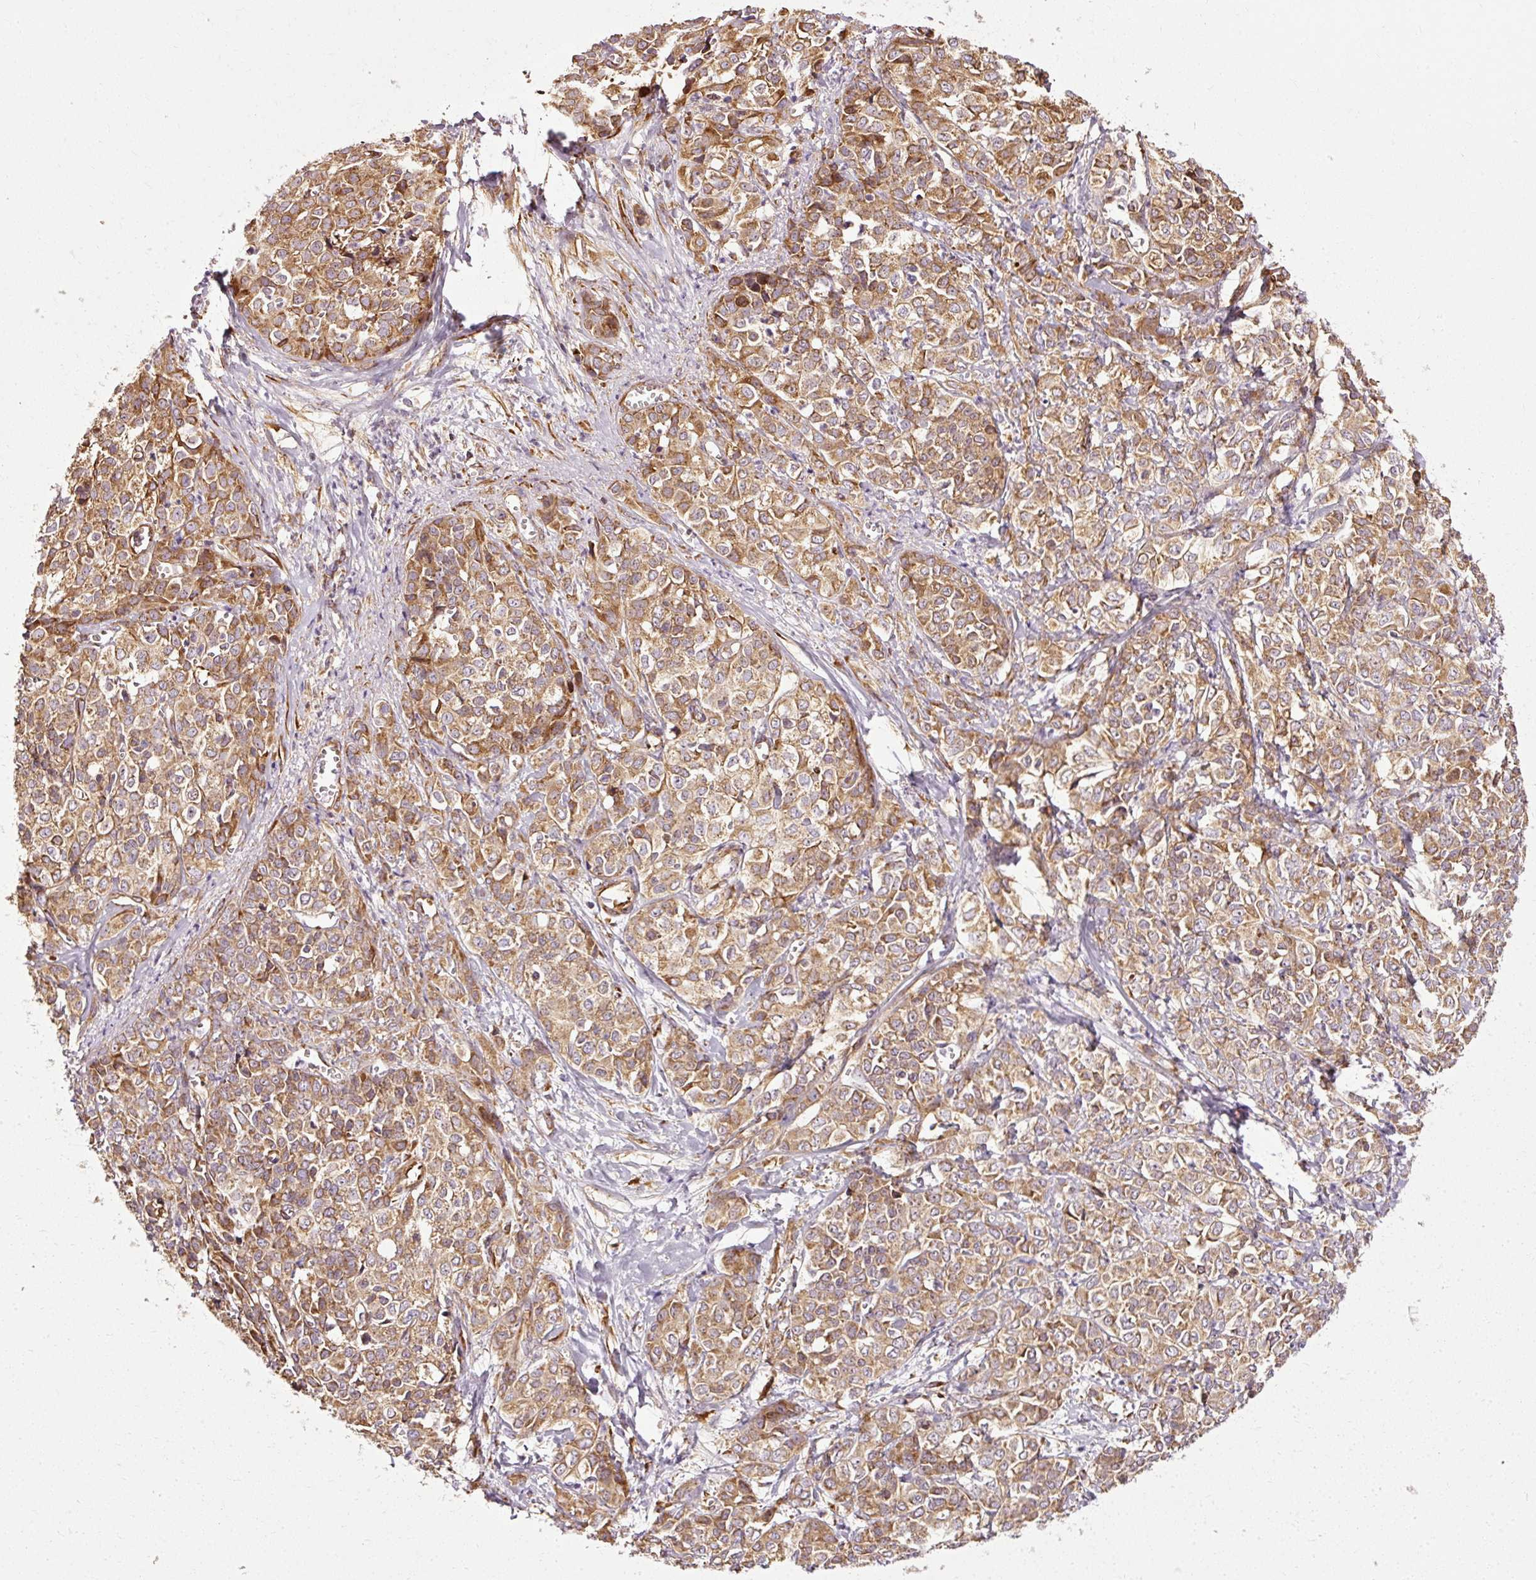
{"staining": {"intensity": "moderate", "quantity": ">75%", "location": "cytoplasmic/membranous"}, "tissue": "liver cancer", "cell_type": "Tumor cells", "image_type": "cancer", "snomed": [{"axis": "morphology", "description": "Cholangiocarcinoma"}, {"axis": "topography", "description": "Liver"}], "caption": "Liver cholangiocarcinoma stained with a protein marker exhibits moderate staining in tumor cells.", "gene": "ISCU", "patient": {"sex": "female", "age": 77}}